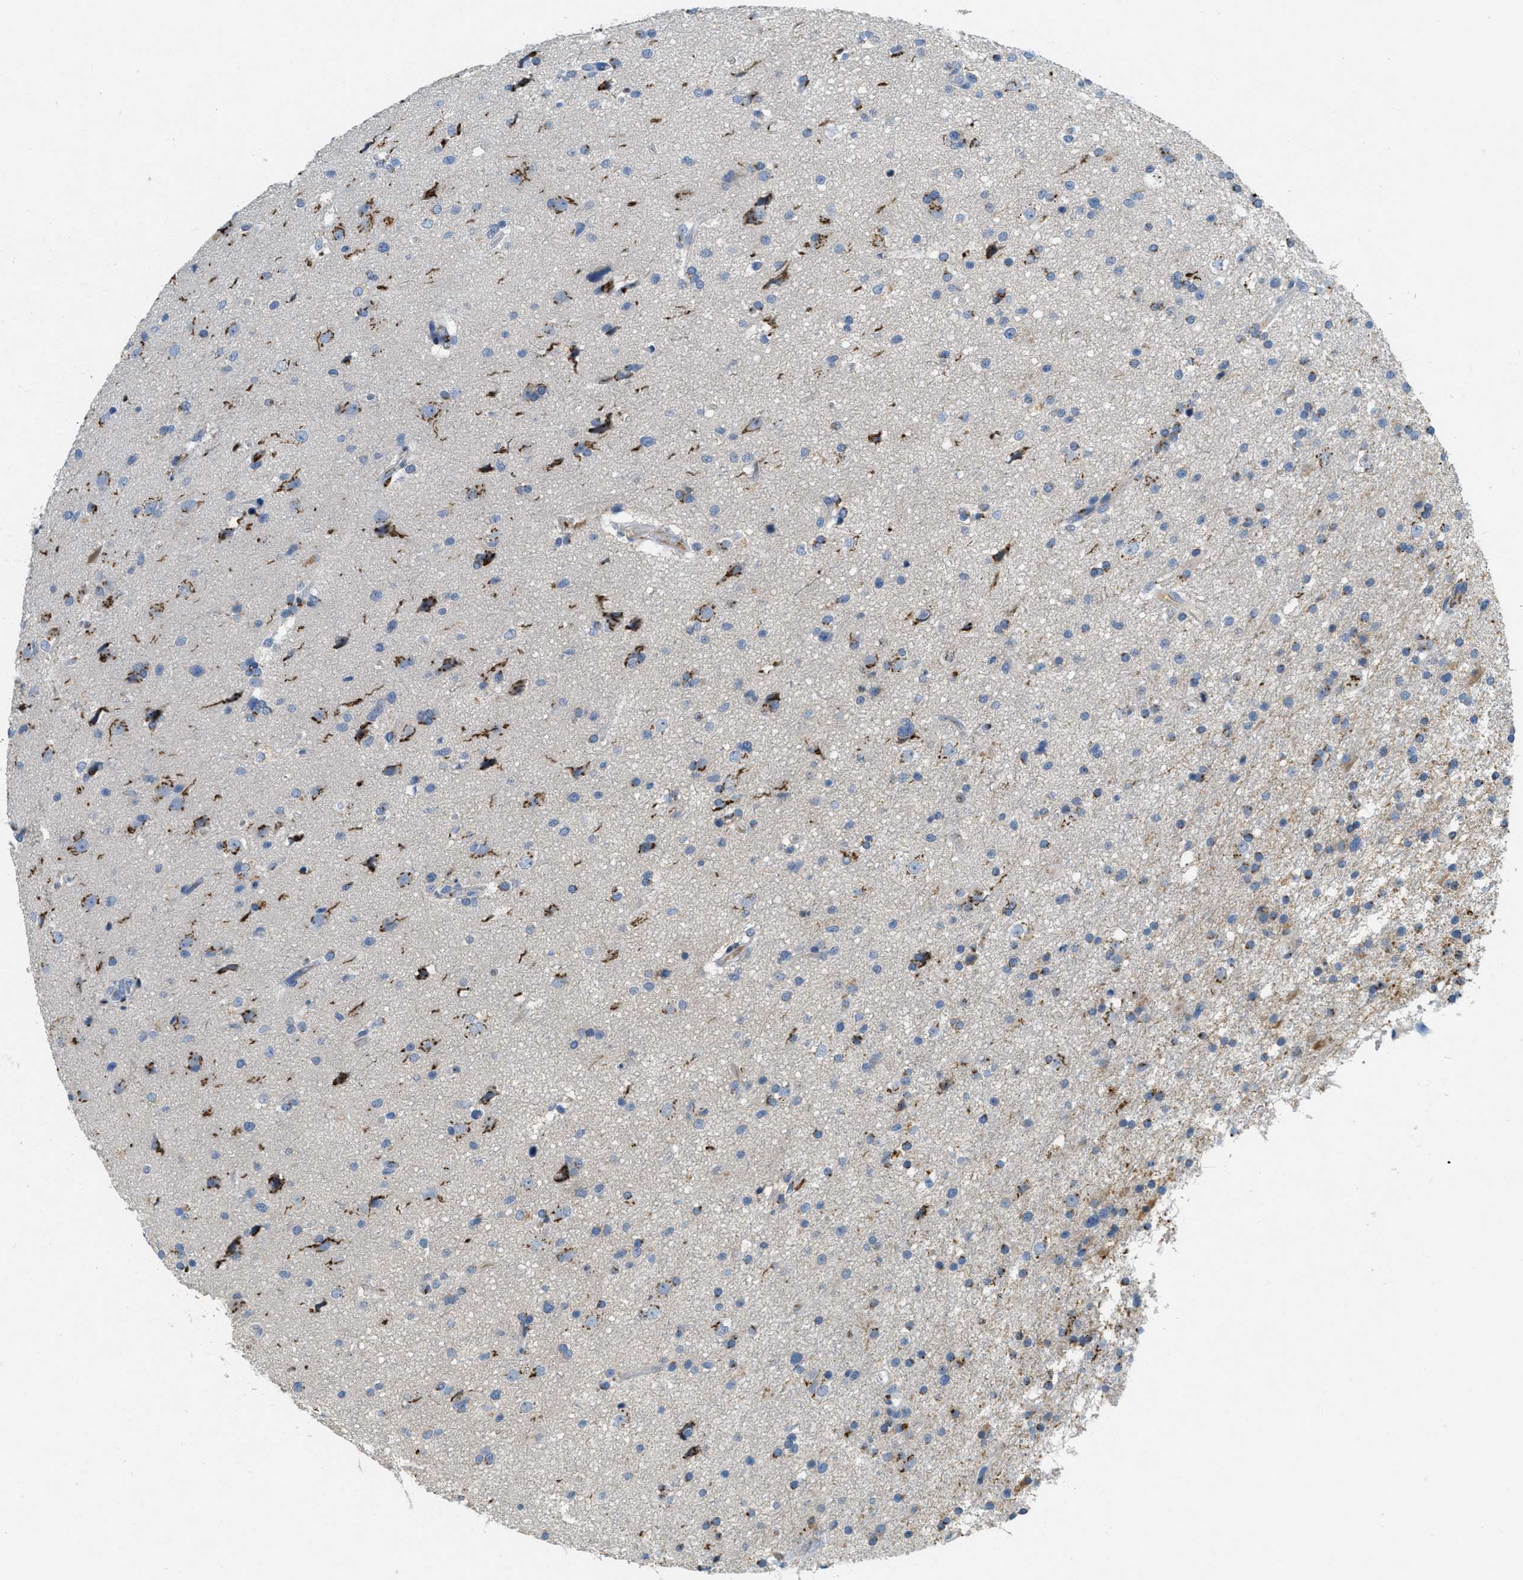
{"staining": {"intensity": "moderate", "quantity": "<25%", "location": "cytoplasmic/membranous"}, "tissue": "glioma", "cell_type": "Tumor cells", "image_type": "cancer", "snomed": [{"axis": "morphology", "description": "Glioma, malignant, High grade"}, {"axis": "topography", "description": "Brain"}], "caption": "Protein analysis of glioma tissue exhibits moderate cytoplasmic/membranous expression in approximately <25% of tumor cells. (brown staining indicates protein expression, while blue staining denotes nuclei).", "gene": "ENTPD4", "patient": {"sex": "male", "age": 33}}